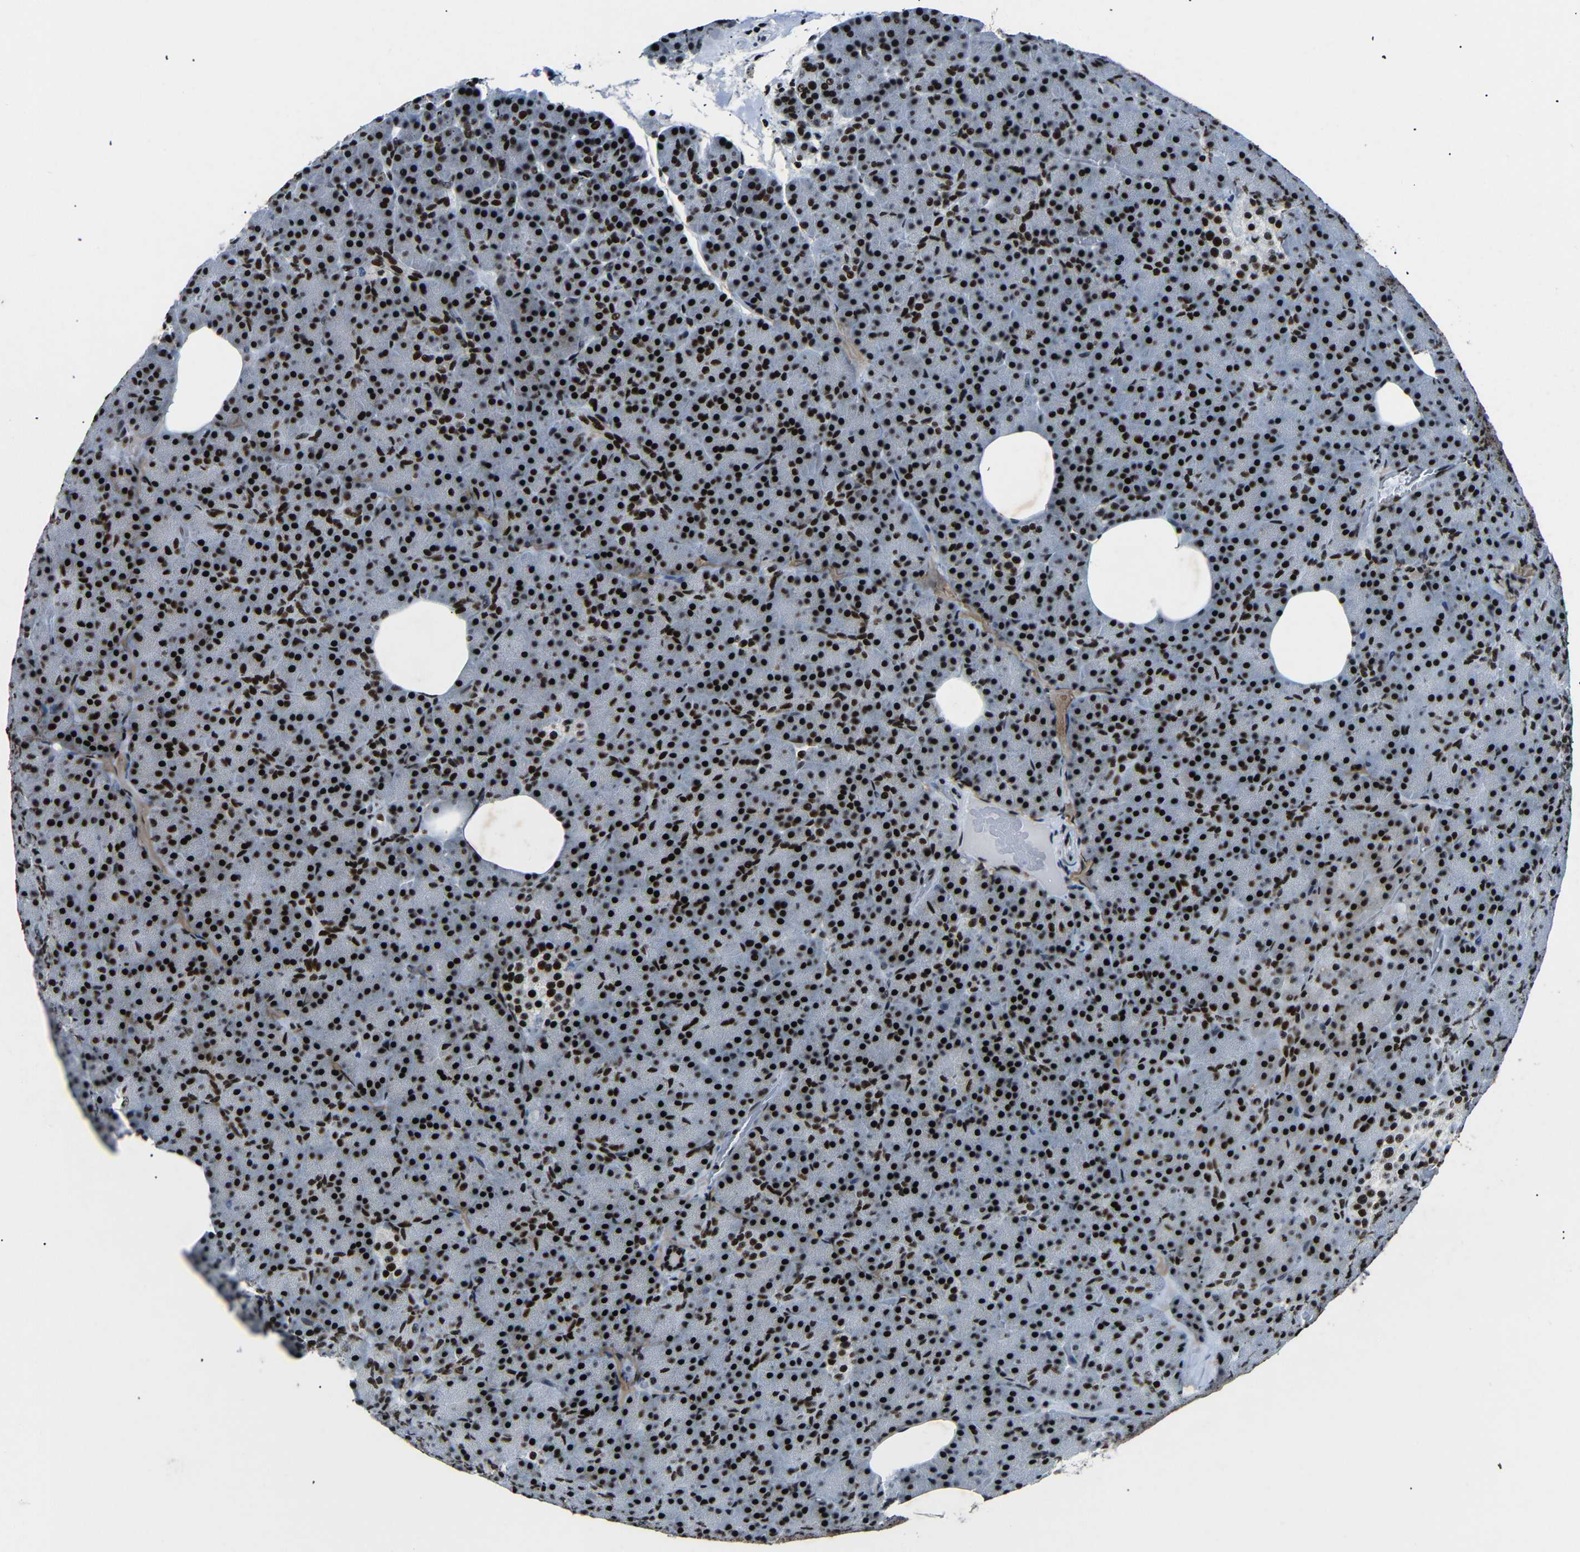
{"staining": {"intensity": "strong", "quantity": ">75%", "location": "nuclear"}, "tissue": "pancreas", "cell_type": "Exocrine glandular cells", "image_type": "normal", "snomed": [{"axis": "morphology", "description": "Normal tissue, NOS"}, {"axis": "topography", "description": "Pancreas"}], "caption": "Pancreas stained for a protein (brown) shows strong nuclear positive expression in about >75% of exocrine glandular cells.", "gene": "SRSF1", "patient": {"sex": "female", "age": 35}}